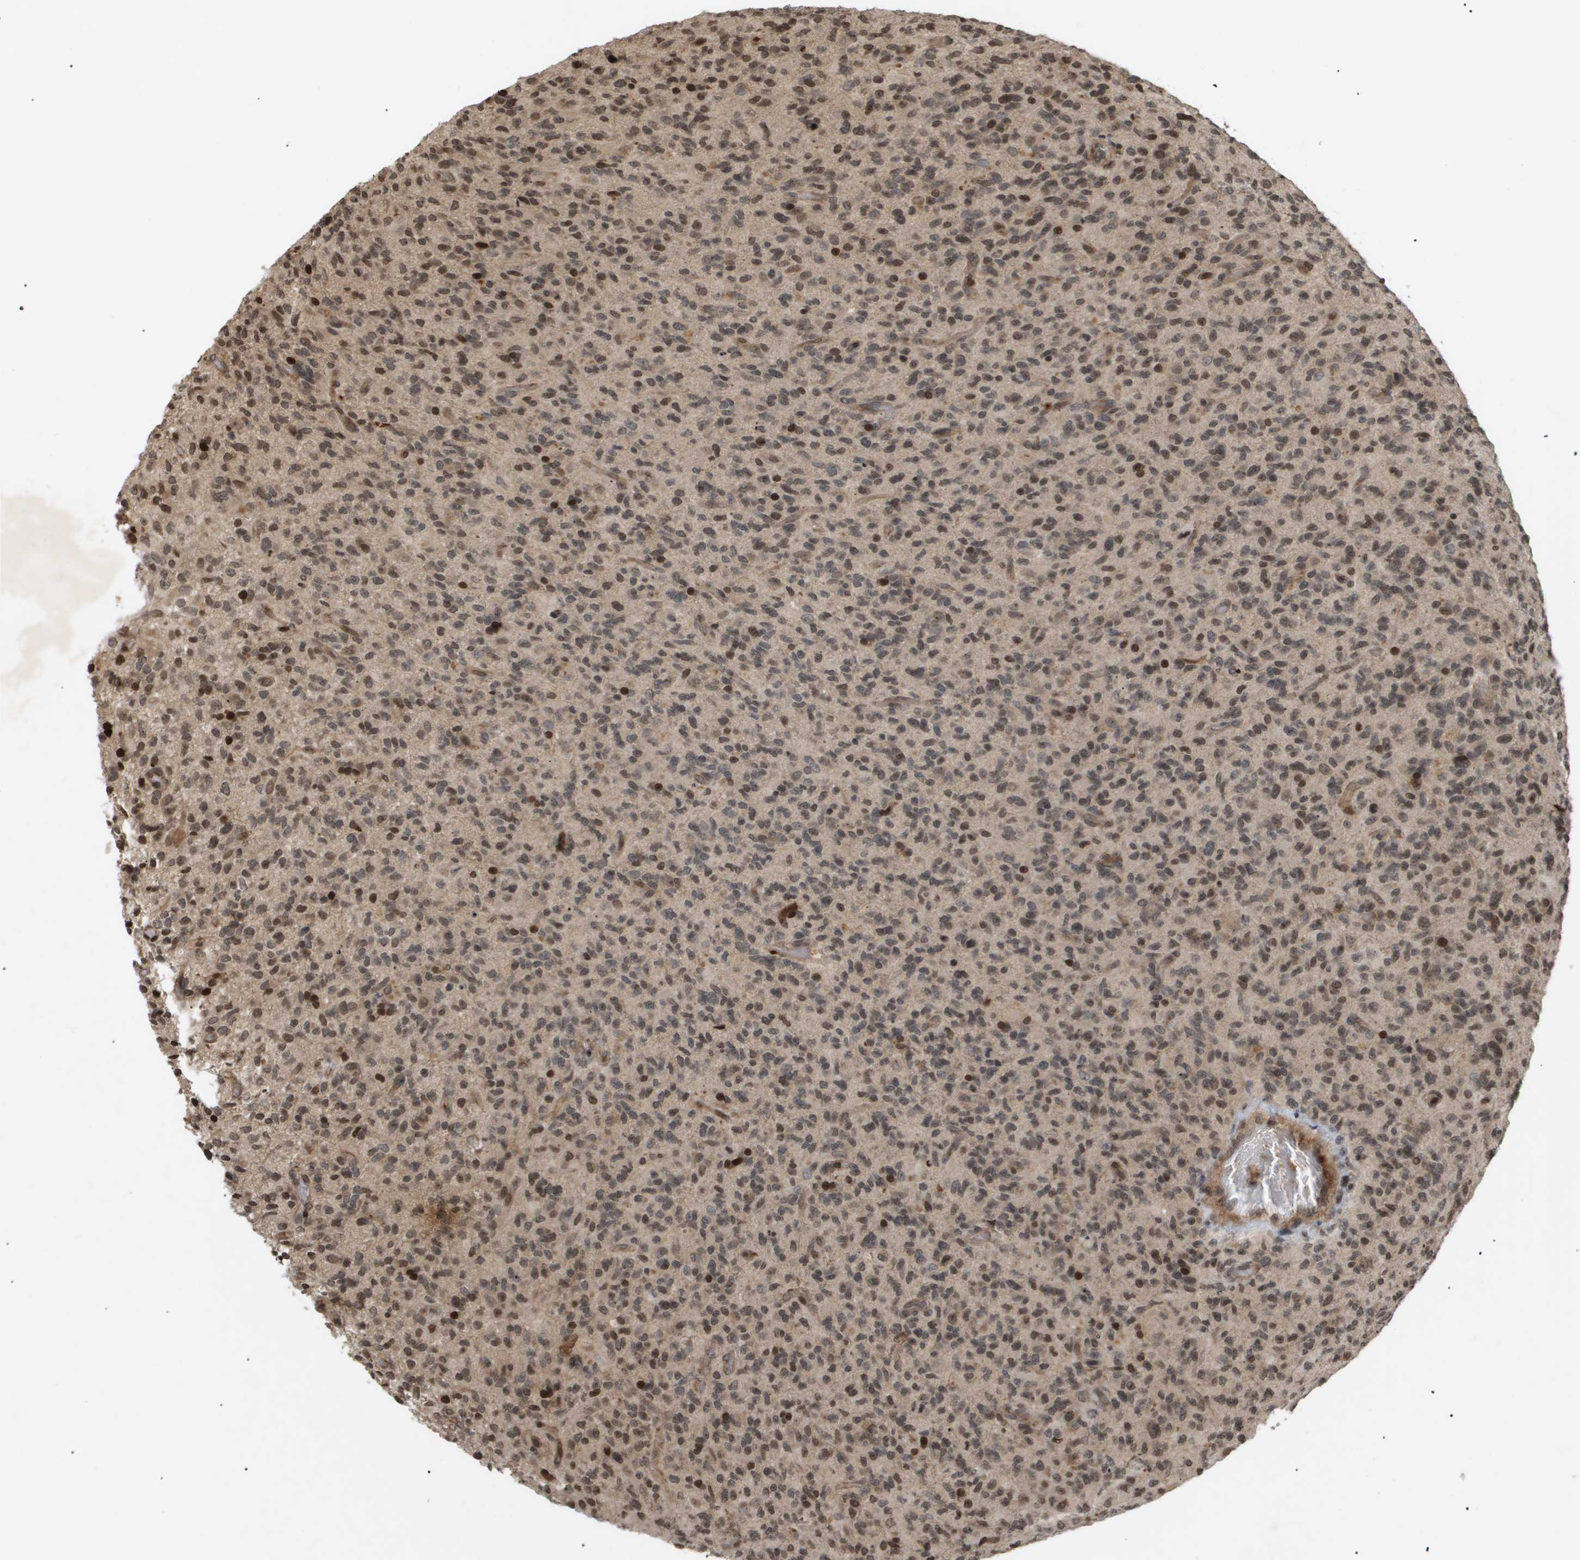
{"staining": {"intensity": "moderate", "quantity": ">75%", "location": "cytoplasmic/membranous,nuclear"}, "tissue": "glioma", "cell_type": "Tumor cells", "image_type": "cancer", "snomed": [{"axis": "morphology", "description": "Glioma, malignant, High grade"}, {"axis": "topography", "description": "Brain"}], "caption": "The micrograph reveals staining of malignant glioma (high-grade), revealing moderate cytoplasmic/membranous and nuclear protein positivity (brown color) within tumor cells.", "gene": "HSPA6", "patient": {"sex": "male", "age": 71}}